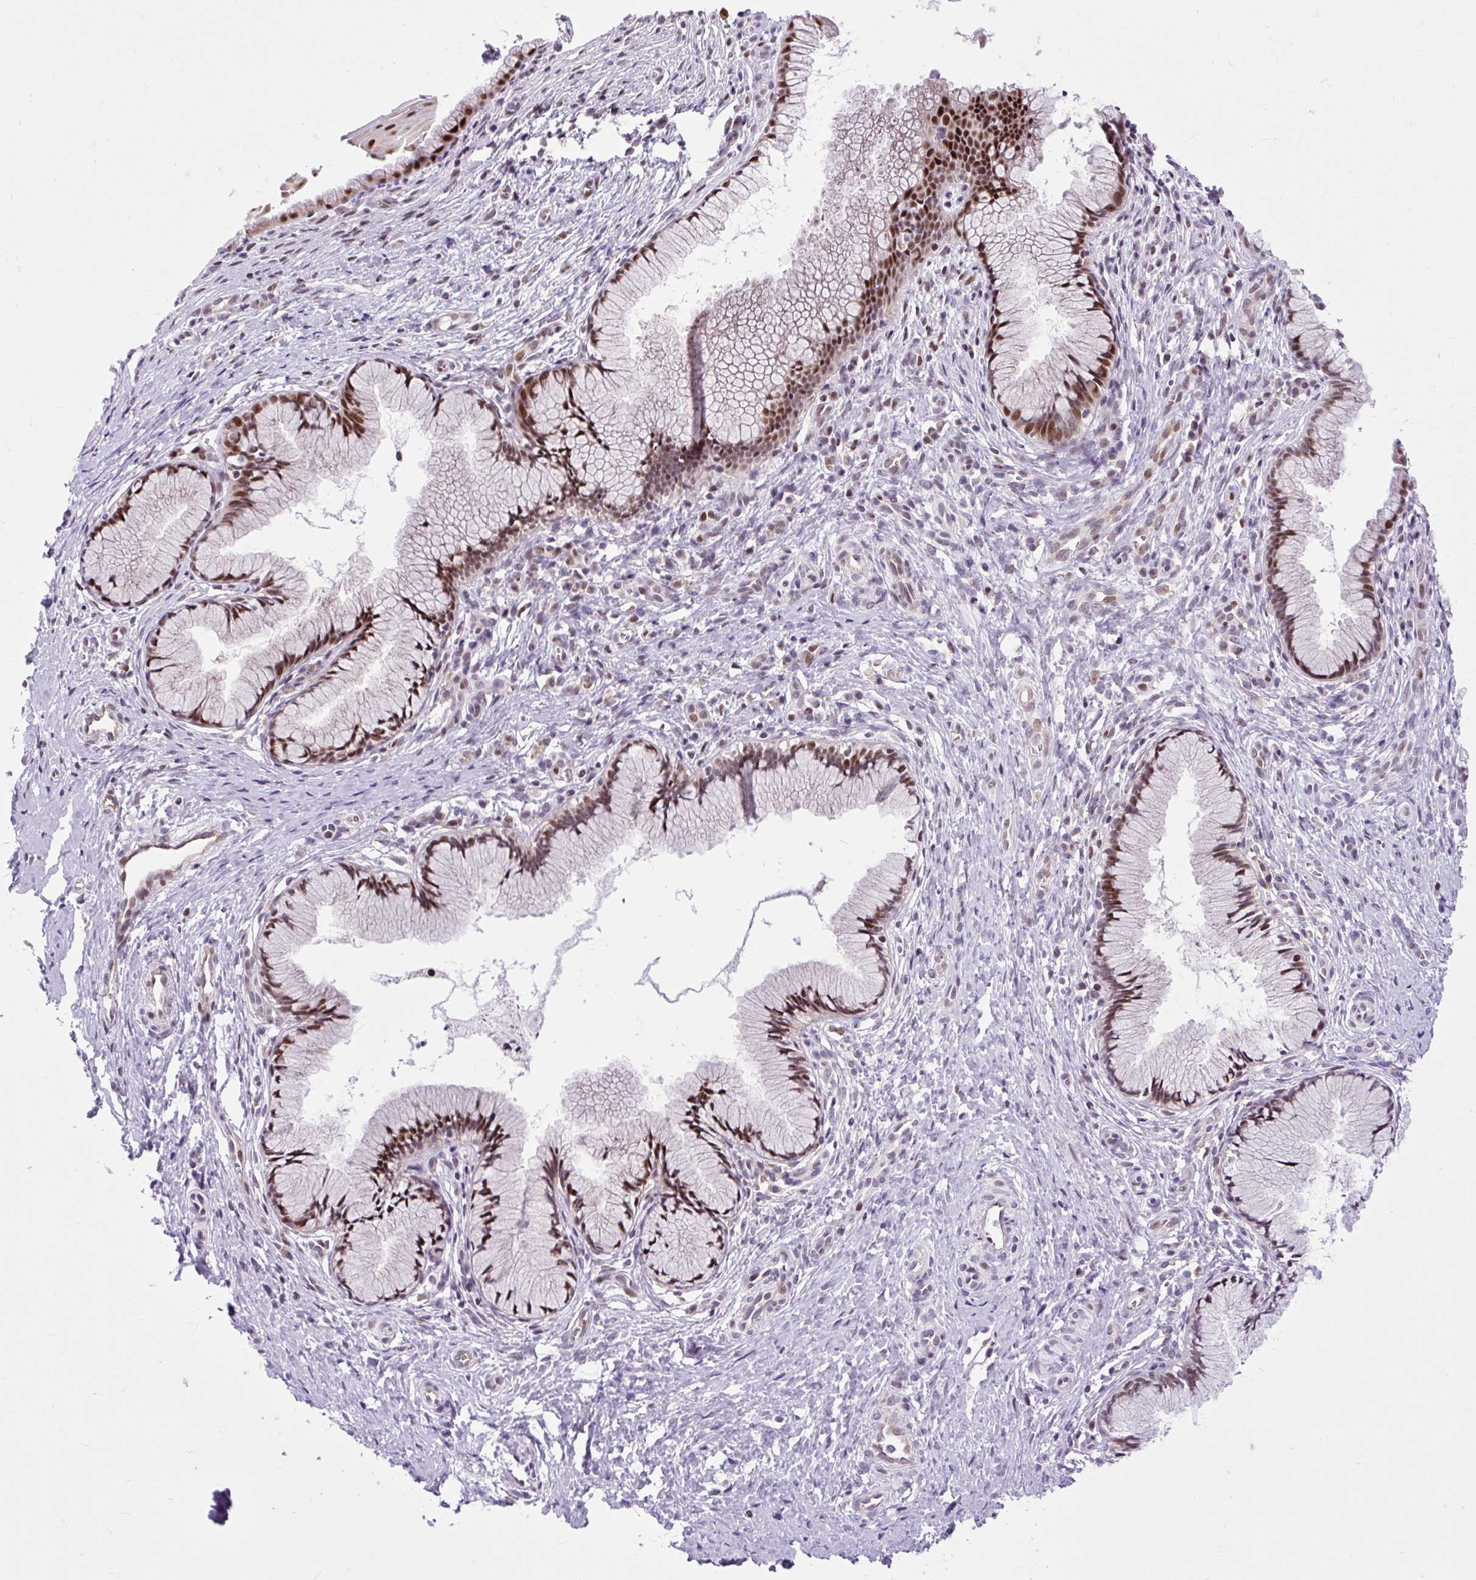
{"staining": {"intensity": "moderate", "quantity": "25%-75%", "location": "nuclear"}, "tissue": "cervix", "cell_type": "Glandular cells", "image_type": "normal", "snomed": [{"axis": "morphology", "description": "Normal tissue, NOS"}, {"axis": "topography", "description": "Cervix"}], "caption": "The micrograph demonstrates immunohistochemical staining of benign cervix. There is moderate nuclear staining is identified in about 25%-75% of glandular cells.", "gene": "CLK2", "patient": {"sex": "female", "age": 36}}